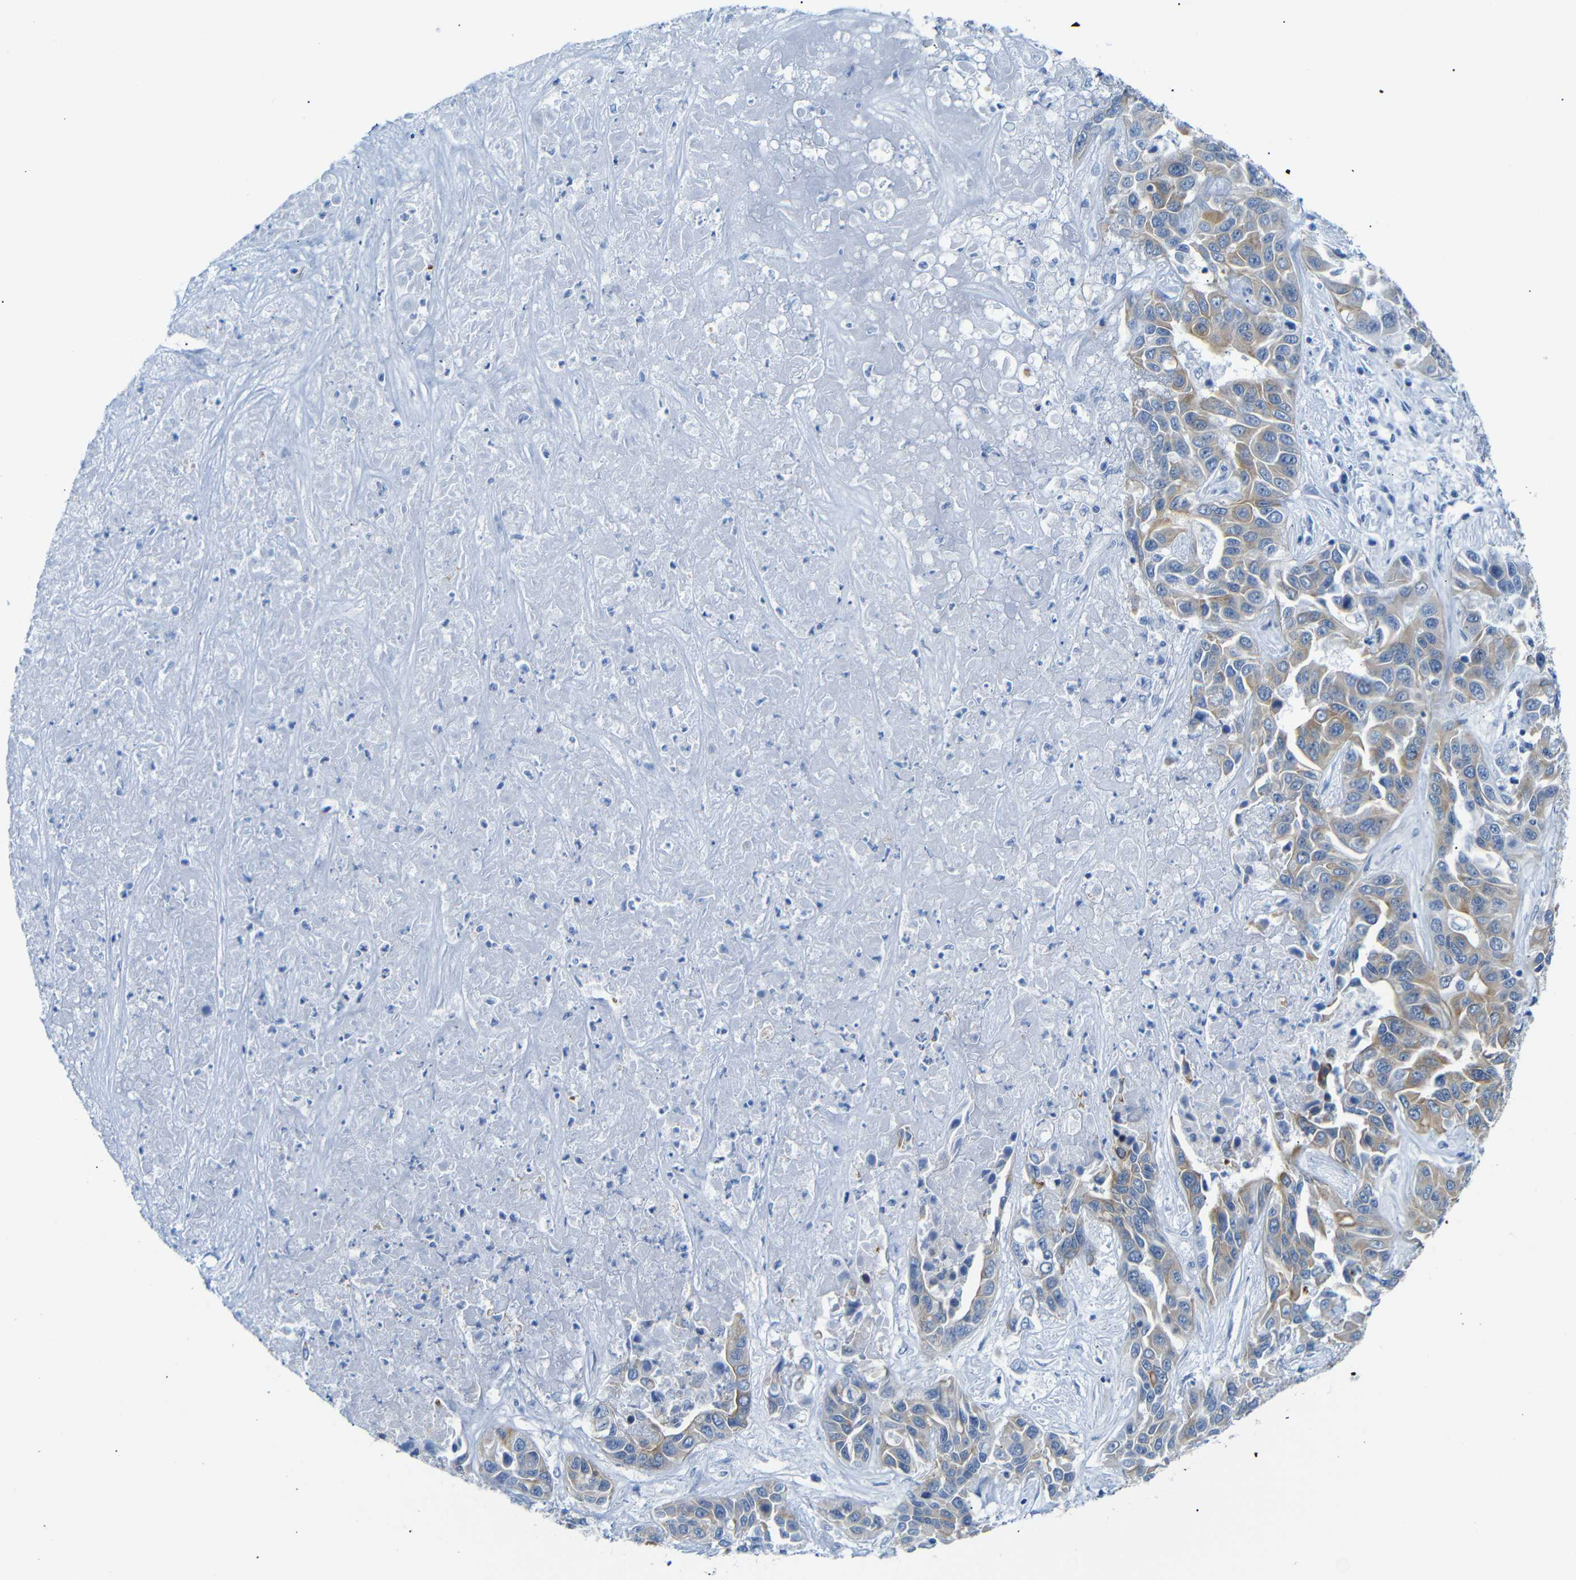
{"staining": {"intensity": "moderate", "quantity": "25%-75%", "location": "cytoplasmic/membranous"}, "tissue": "liver cancer", "cell_type": "Tumor cells", "image_type": "cancer", "snomed": [{"axis": "morphology", "description": "Cholangiocarcinoma"}, {"axis": "topography", "description": "Liver"}], "caption": "About 25%-75% of tumor cells in liver cancer (cholangiocarcinoma) reveal moderate cytoplasmic/membranous protein staining as visualized by brown immunohistochemical staining.", "gene": "DYNAP", "patient": {"sex": "female", "age": 52}}